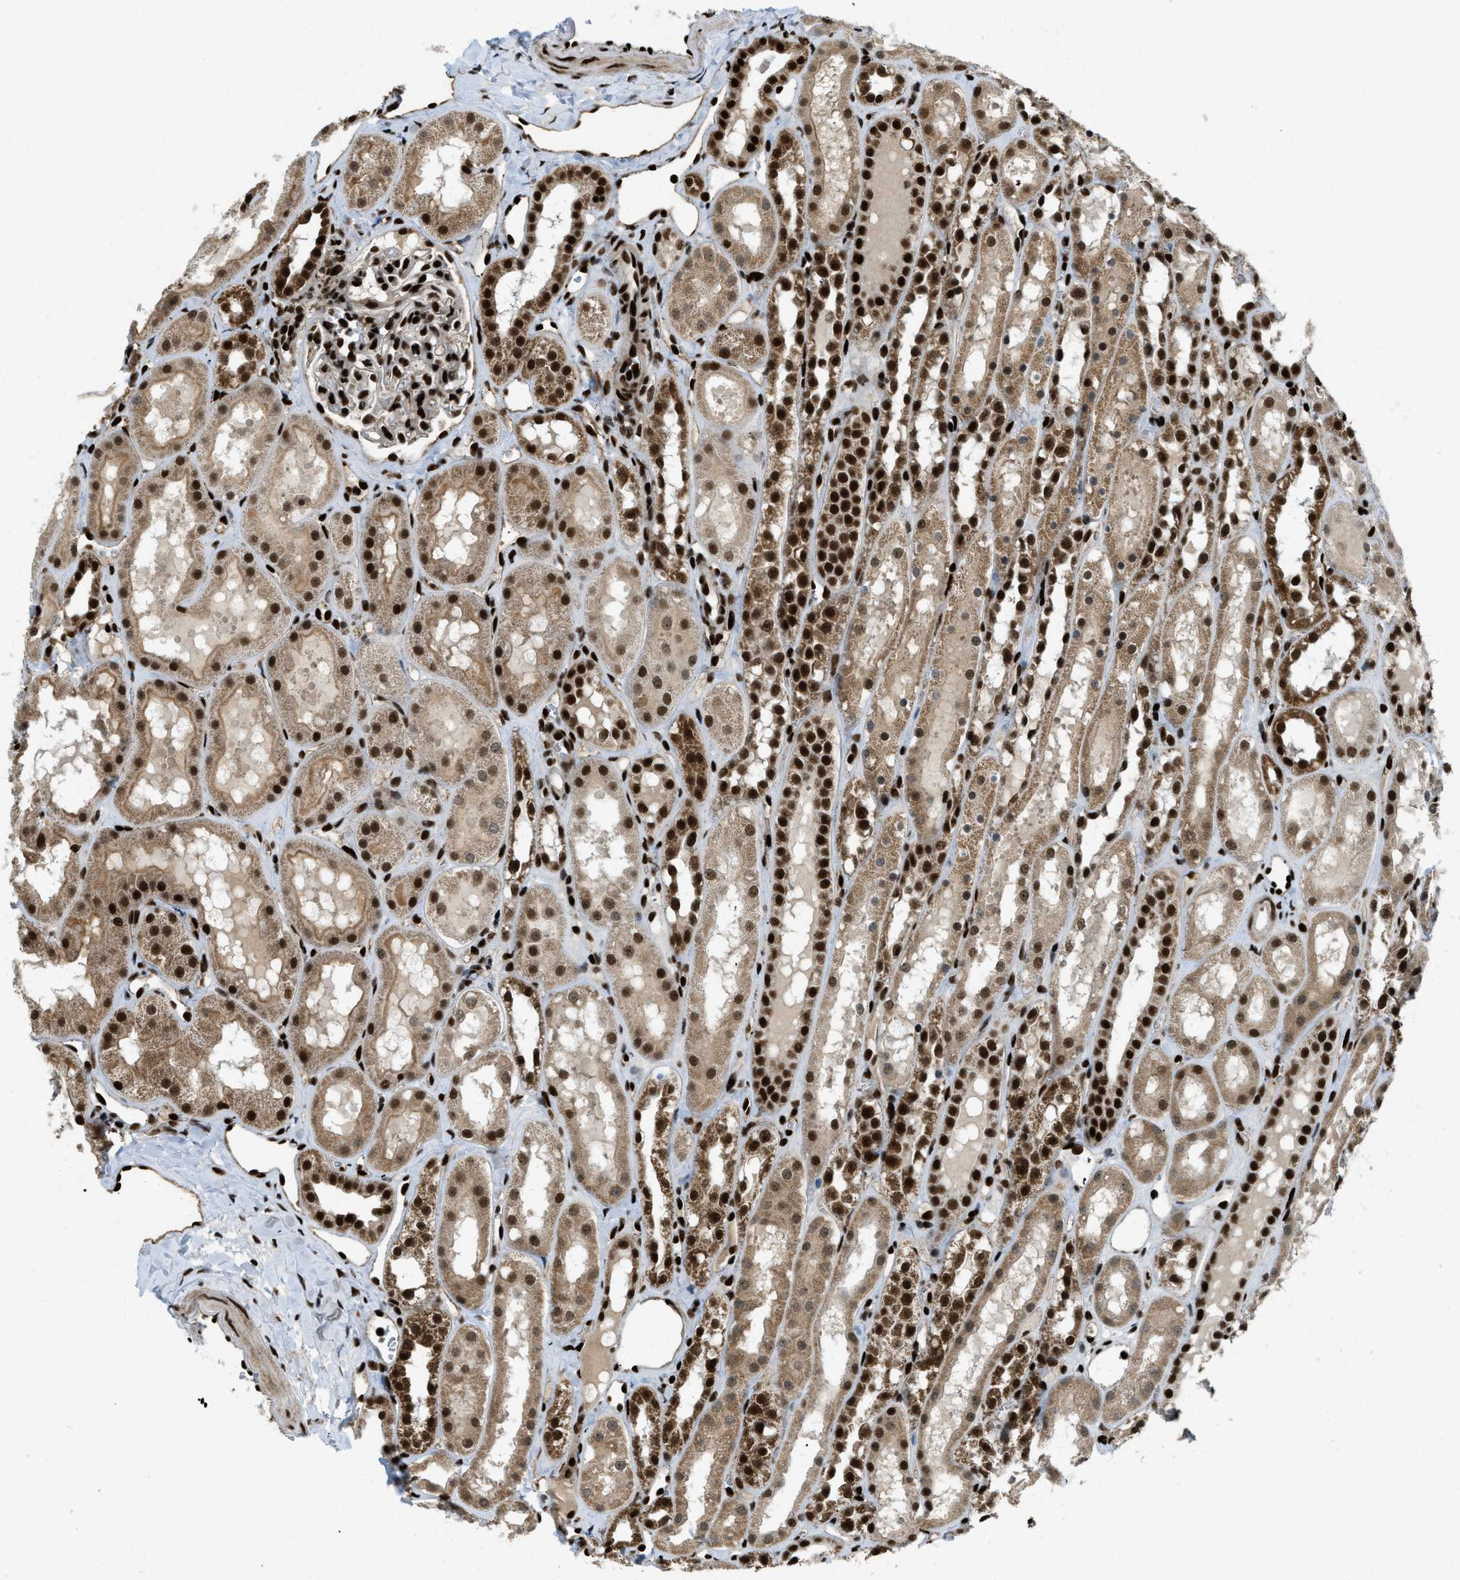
{"staining": {"intensity": "strong", "quantity": ">75%", "location": "nuclear"}, "tissue": "kidney", "cell_type": "Cells in glomeruli", "image_type": "normal", "snomed": [{"axis": "morphology", "description": "Normal tissue, NOS"}, {"axis": "topography", "description": "Kidney"}, {"axis": "topography", "description": "Urinary bladder"}], "caption": "Cells in glomeruli reveal high levels of strong nuclear staining in about >75% of cells in unremarkable kidney.", "gene": "GABPB1", "patient": {"sex": "male", "age": 16}}